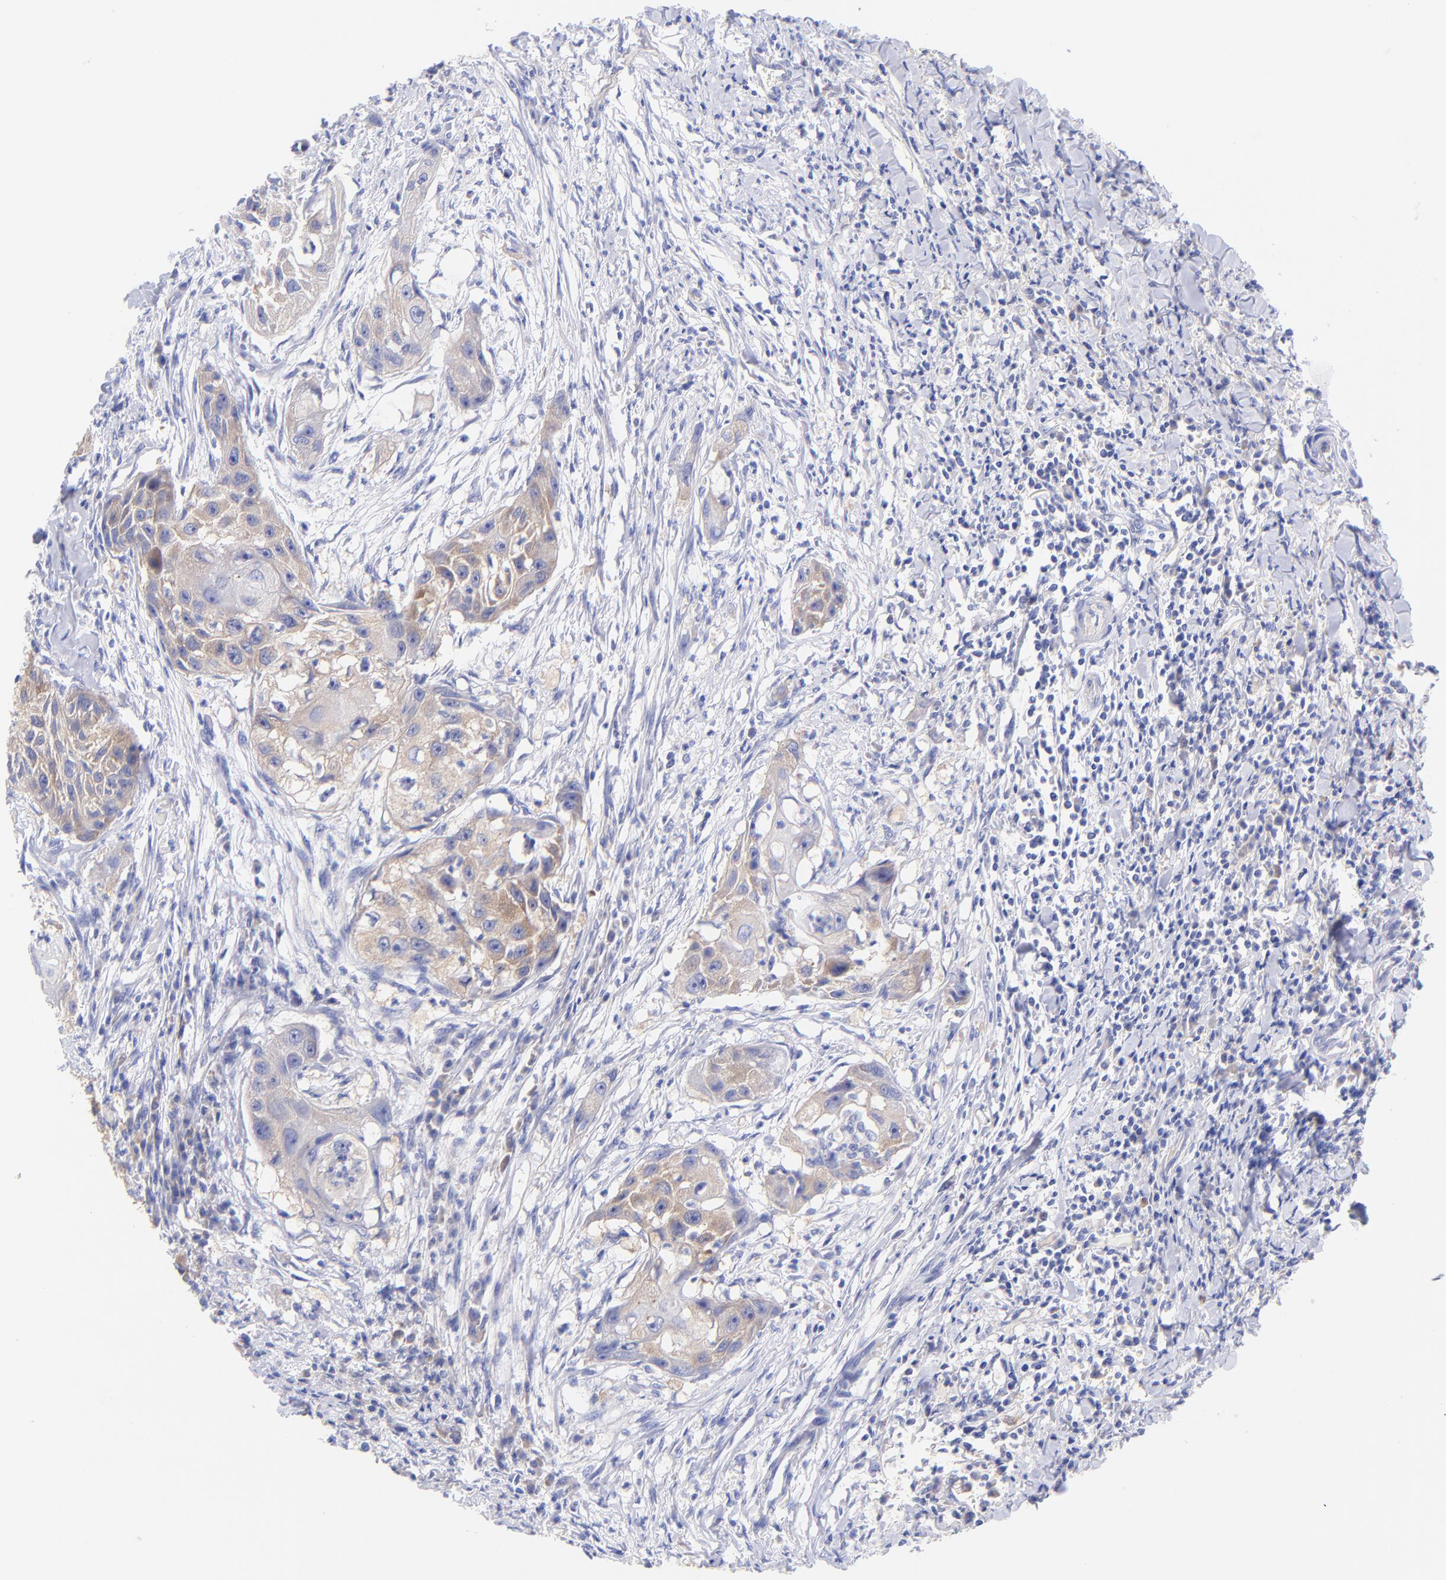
{"staining": {"intensity": "weak", "quantity": ">75%", "location": "cytoplasmic/membranous"}, "tissue": "head and neck cancer", "cell_type": "Tumor cells", "image_type": "cancer", "snomed": [{"axis": "morphology", "description": "Squamous cell carcinoma, NOS"}, {"axis": "topography", "description": "Head-Neck"}], "caption": "A photomicrograph of human head and neck cancer stained for a protein shows weak cytoplasmic/membranous brown staining in tumor cells.", "gene": "GPHN", "patient": {"sex": "male", "age": 64}}